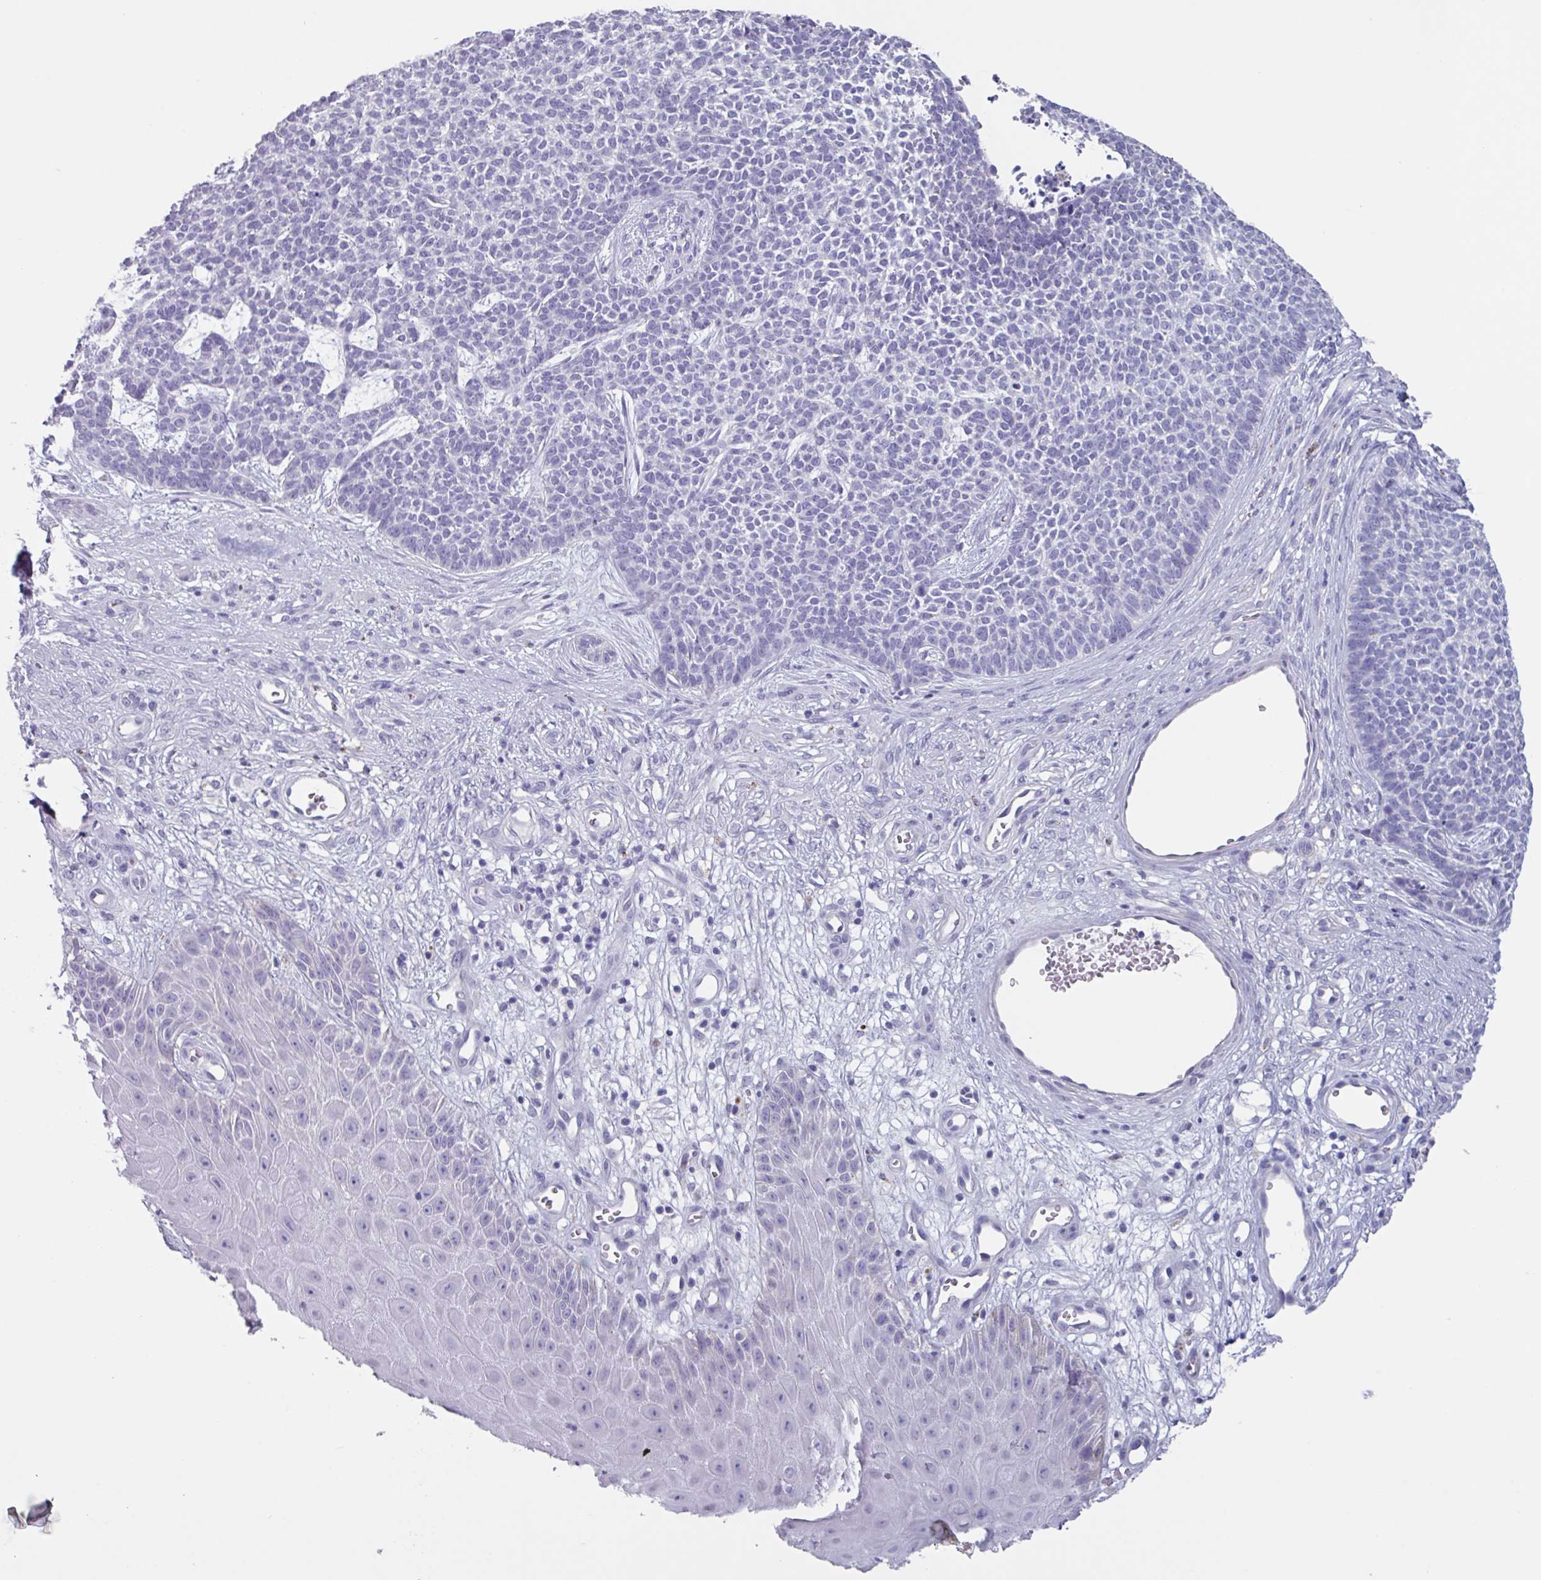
{"staining": {"intensity": "negative", "quantity": "none", "location": "none"}, "tissue": "skin cancer", "cell_type": "Tumor cells", "image_type": "cancer", "snomed": [{"axis": "morphology", "description": "Basal cell carcinoma"}, {"axis": "topography", "description": "Skin"}], "caption": "Human skin basal cell carcinoma stained for a protein using IHC shows no expression in tumor cells.", "gene": "OR2T10", "patient": {"sex": "female", "age": 84}}